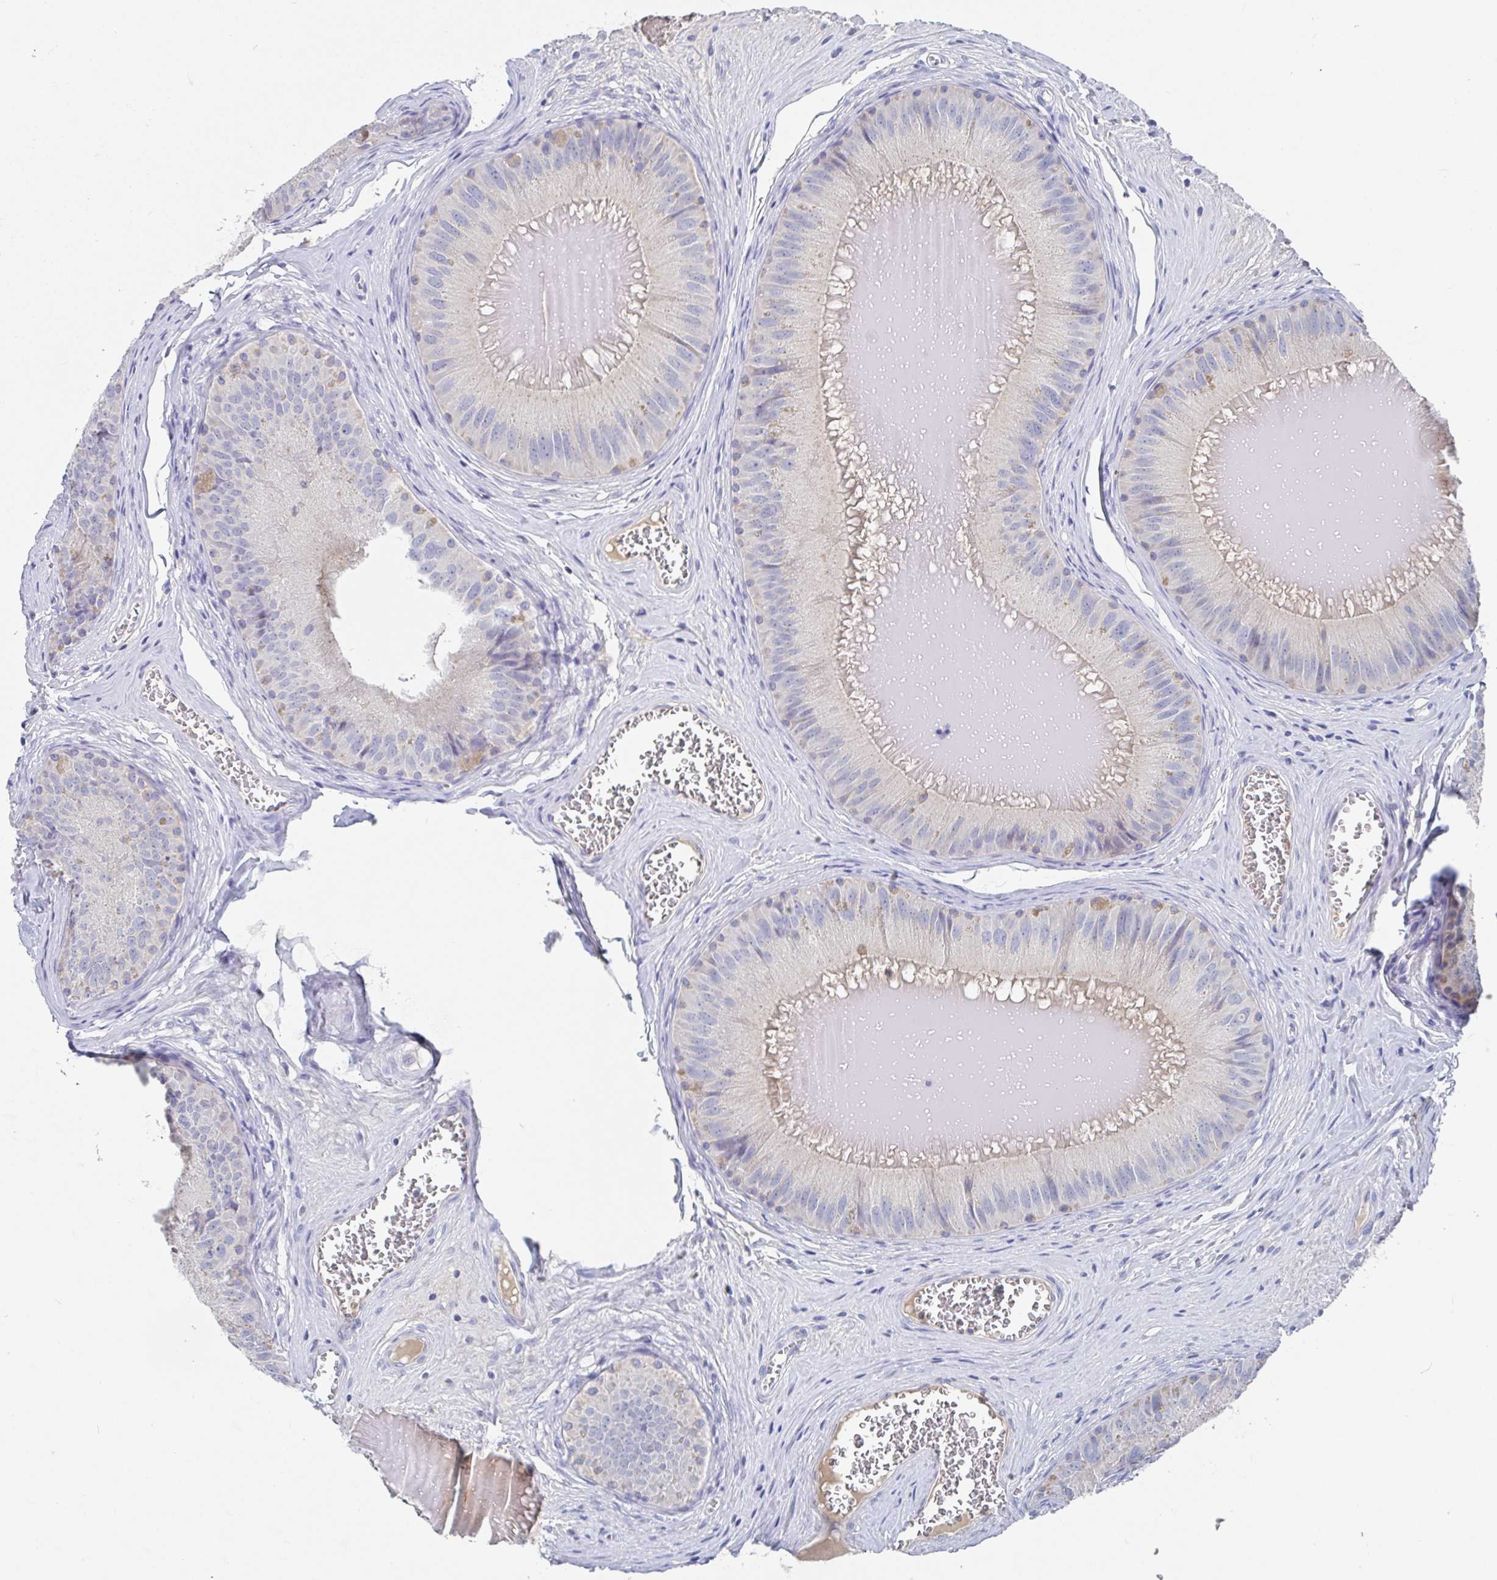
{"staining": {"intensity": "negative", "quantity": "none", "location": "none"}, "tissue": "epididymis", "cell_type": "Glandular cells", "image_type": "normal", "snomed": [{"axis": "morphology", "description": "Normal tissue, NOS"}, {"axis": "topography", "description": "Epididymis, spermatic cord, NOS"}], "caption": "A histopathology image of epididymis stained for a protein displays no brown staining in glandular cells. (DAB immunohistochemistry (IHC) visualized using brightfield microscopy, high magnification).", "gene": "GPR148", "patient": {"sex": "male", "age": 39}}